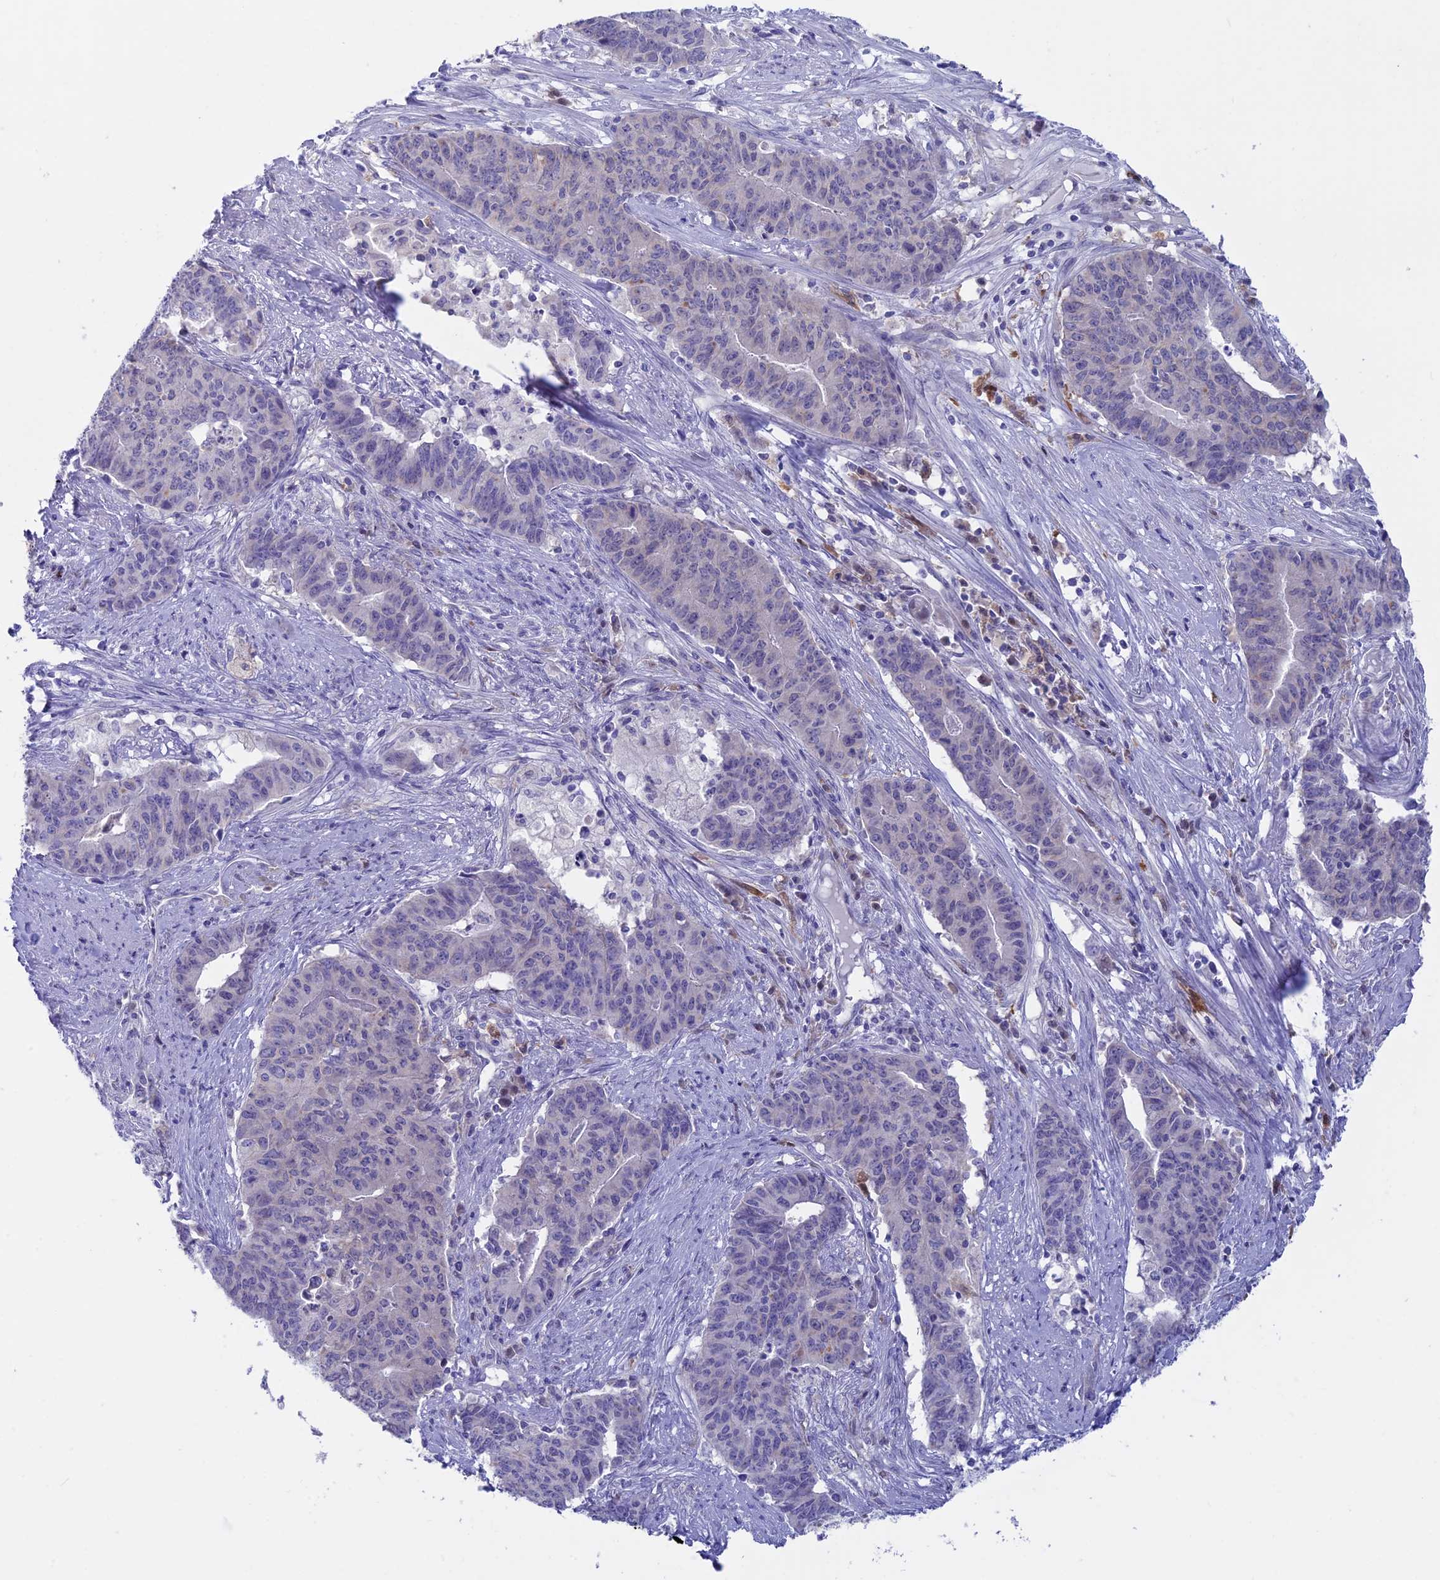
{"staining": {"intensity": "negative", "quantity": "none", "location": "none"}, "tissue": "endometrial cancer", "cell_type": "Tumor cells", "image_type": "cancer", "snomed": [{"axis": "morphology", "description": "Adenocarcinoma, NOS"}, {"axis": "topography", "description": "Endometrium"}], "caption": "Immunohistochemical staining of human endometrial cancer displays no significant positivity in tumor cells.", "gene": "SNTN", "patient": {"sex": "female", "age": 59}}